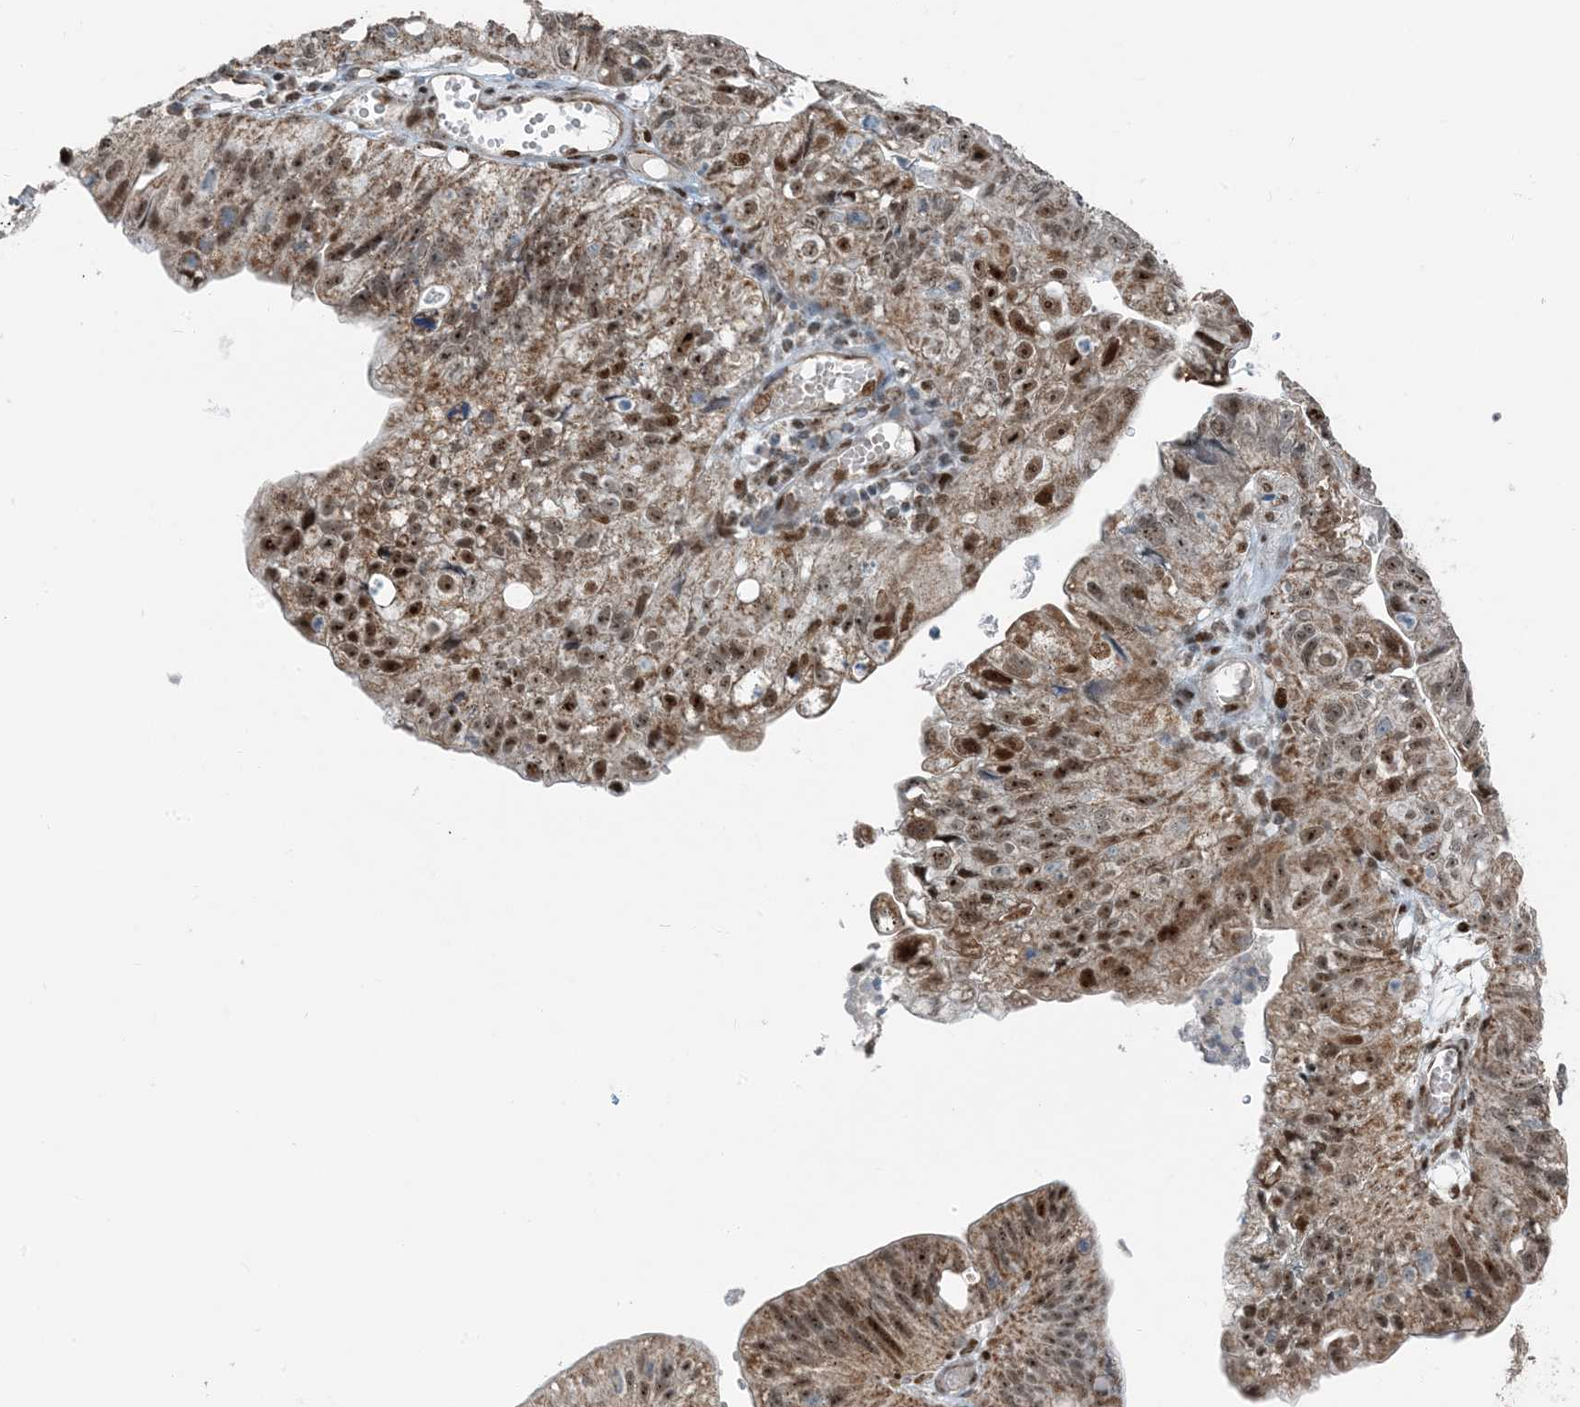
{"staining": {"intensity": "moderate", "quantity": ">75%", "location": "cytoplasmic/membranous,nuclear"}, "tissue": "stomach cancer", "cell_type": "Tumor cells", "image_type": "cancer", "snomed": [{"axis": "morphology", "description": "Adenocarcinoma, NOS"}, {"axis": "topography", "description": "Stomach"}], "caption": "A high-resolution photomicrograph shows immunohistochemistry (IHC) staining of adenocarcinoma (stomach), which exhibits moderate cytoplasmic/membranous and nuclear staining in about >75% of tumor cells.", "gene": "PILRB", "patient": {"sex": "male", "age": 59}}